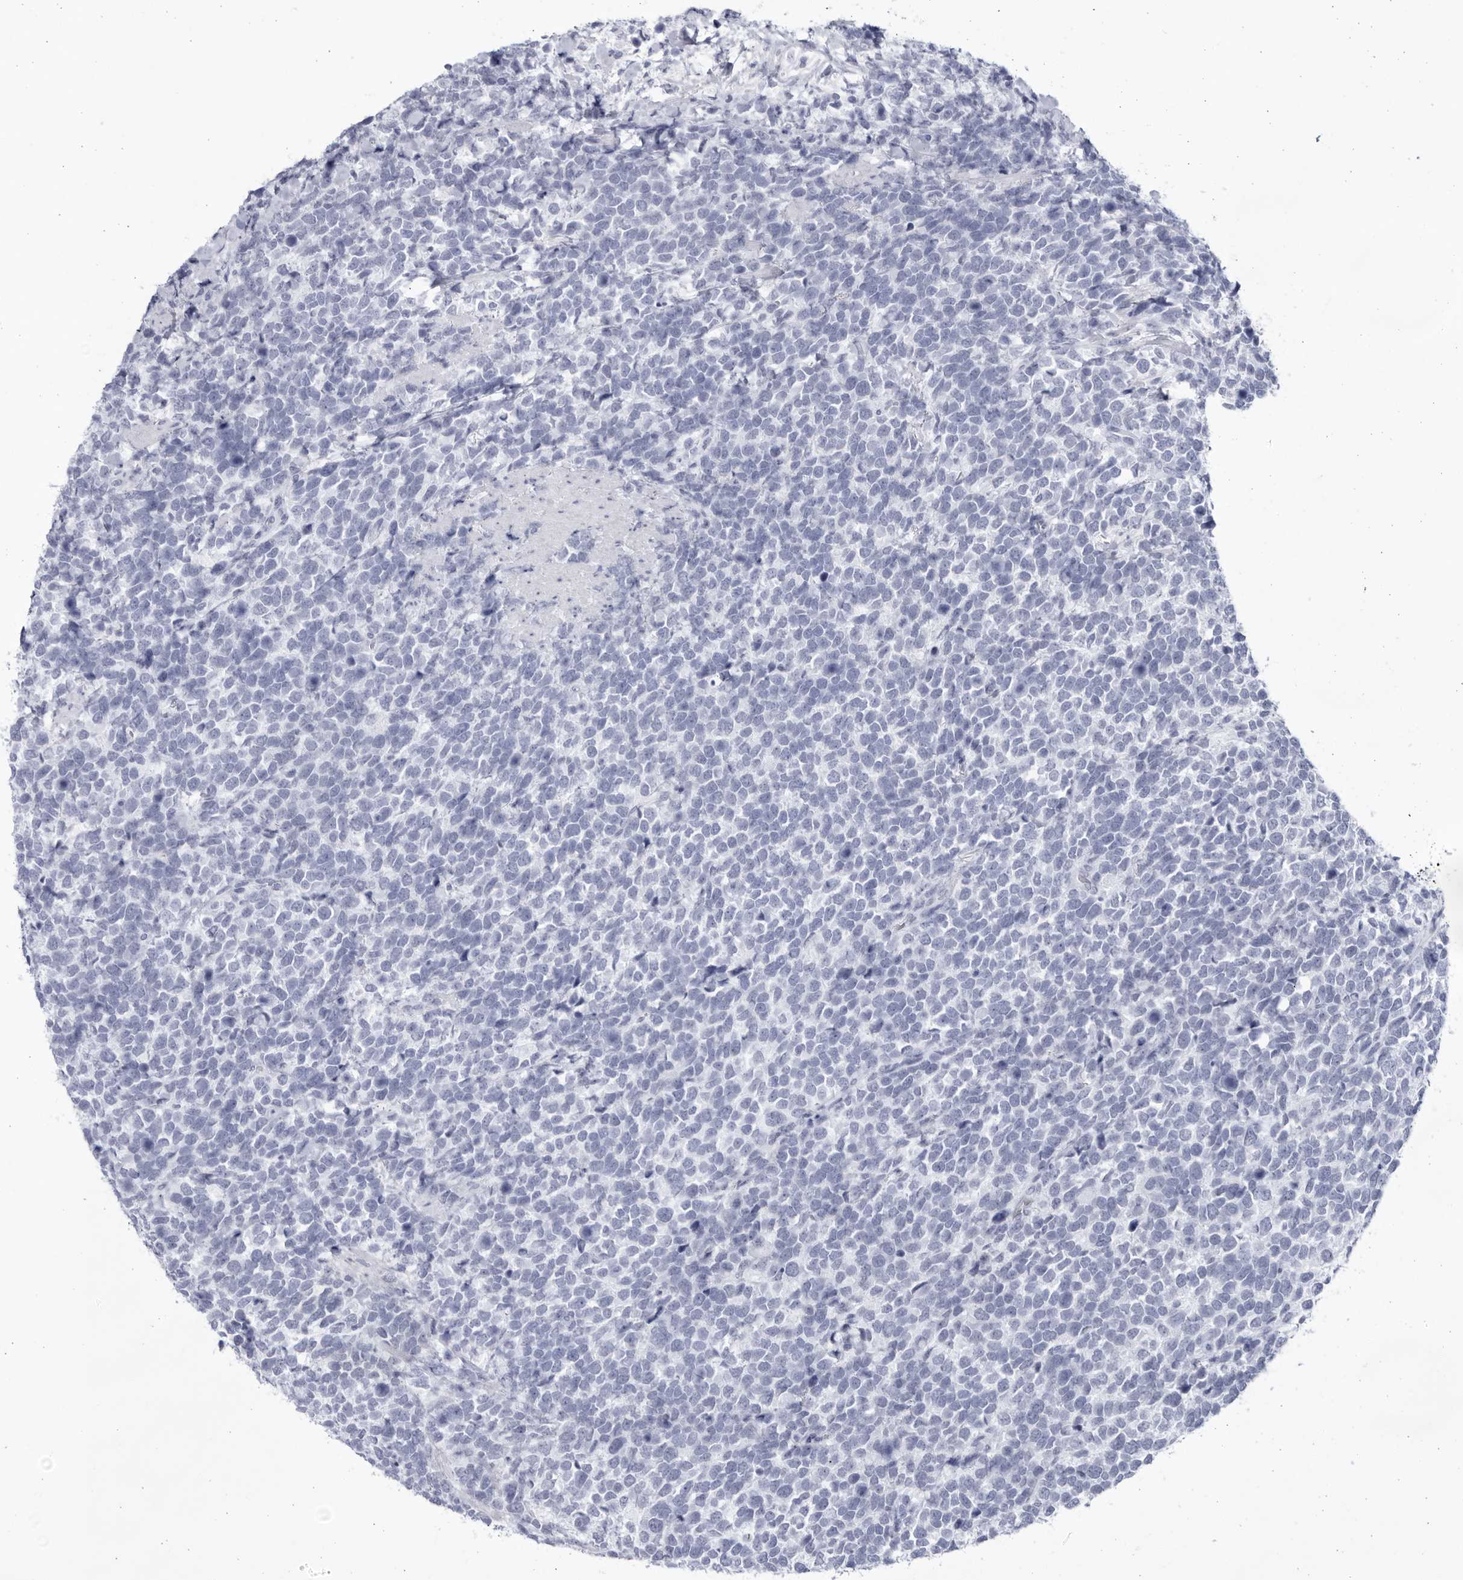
{"staining": {"intensity": "negative", "quantity": "none", "location": "none"}, "tissue": "urothelial cancer", "cell_type": "Tumor cells", "image_type": "cancer", "snomed": [{"axis": "morphology", "description": "Urothelial carcinoma, High grade"}, {"axis": "topography", "description": "Urinary bladder"}], "caption": "Immunohistochemical staining of urothelial carcinoma (high-grade) demonstrates no significant staining in tumor cells.", "gene": "CCDC181", "patient": {"sex": "female", "age": 82}}